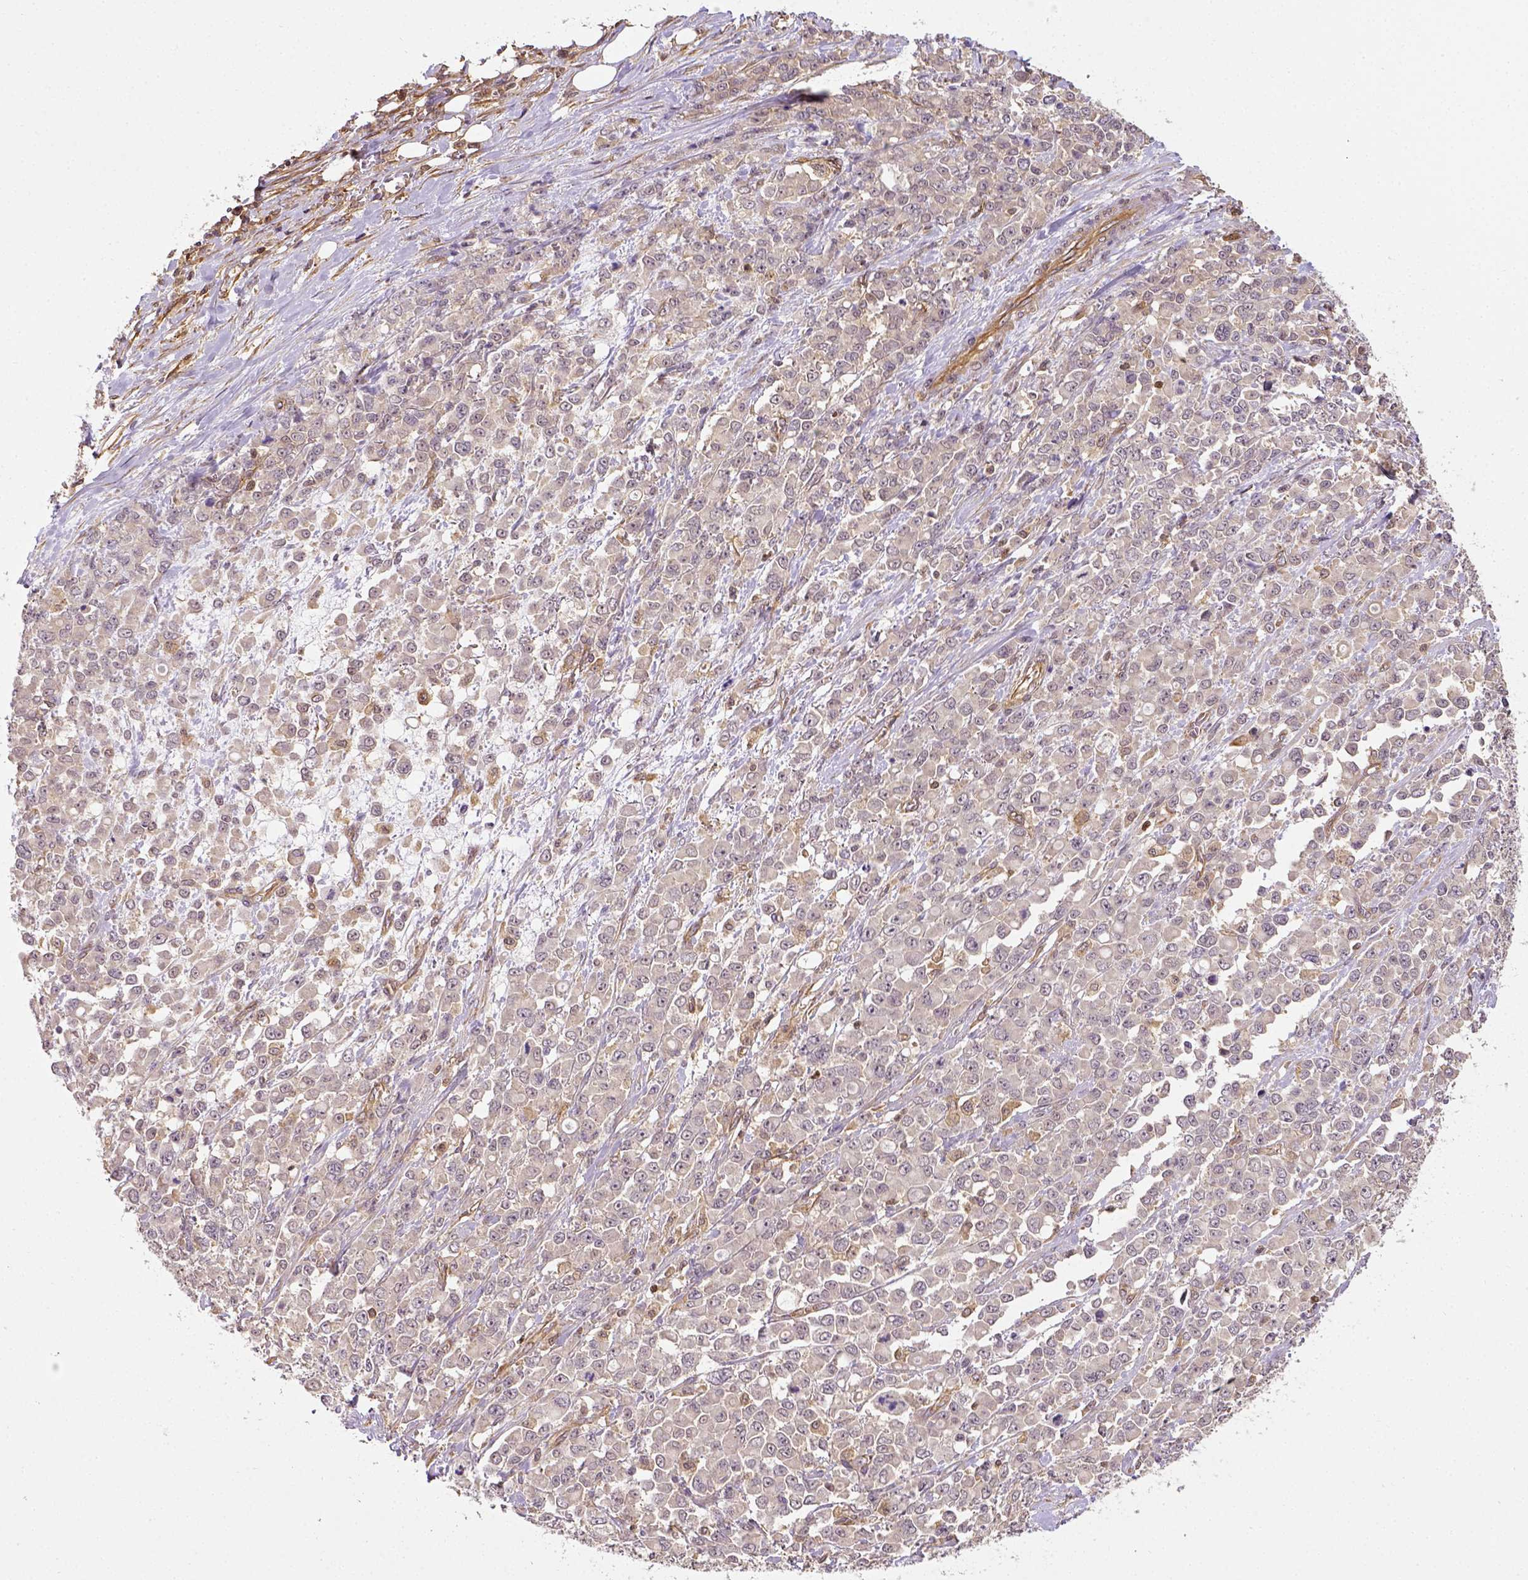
{"staining": {"intensity": "negative", "quantity": "none", "location": "none"}, "tissue": "stomach cancer", "cell_type": "Tumor cells", "image_type": "cancer", "snomed": [{"axis": "morphology", "description": "Adenocarcinoma, NOS"}, {"axis": "topography", "description": "Stomach"}], "caption": "Stomach cancer was stained to show a protein in brown. There is no significant expression in tumor cells.", "gene": "MATK", "patient": {"sex": "female", "age": 76}}